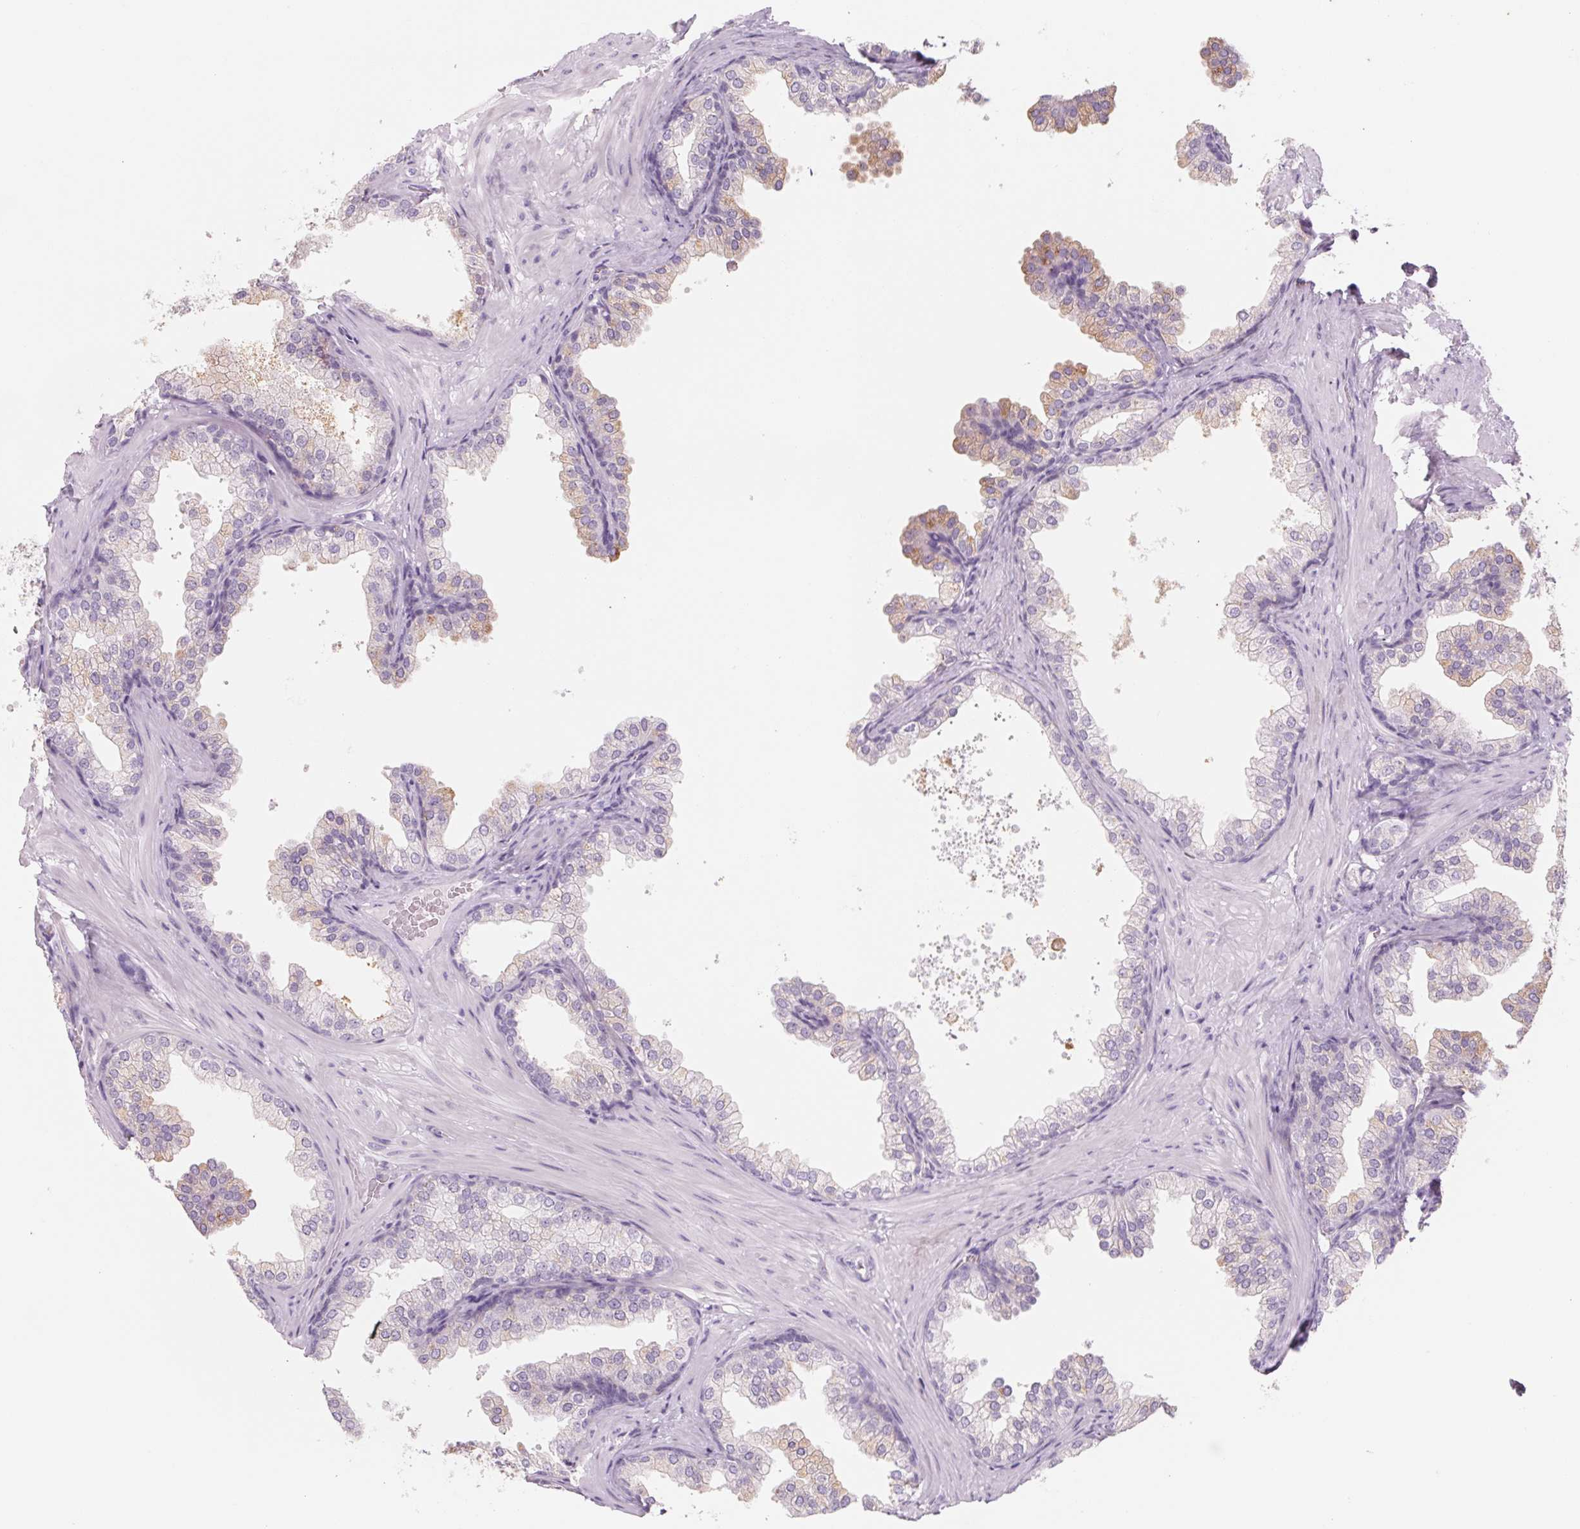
{"staining": {"intensity": "weak", "quantity": "<25%", "location": "cytoplasmic/membranous"}, "tissue": "prostate", "cell_type": "Glandular cells", "image_type": "normal", "snomed": [{"axis": "morphology", "description": "Normal tissue, NOS"}, {"axis": "topography", "description": "Prostate"}], "caption": "An image of prostate stained for a protein demonstrates no brown staining in glandular cells. Brightfield microscopy of IHC stained with DAB (brown) and hematoxylin (blue), captured at high magnification.", "gene": "POU1F1", "patient": {"sex": "male", "age": 37}}